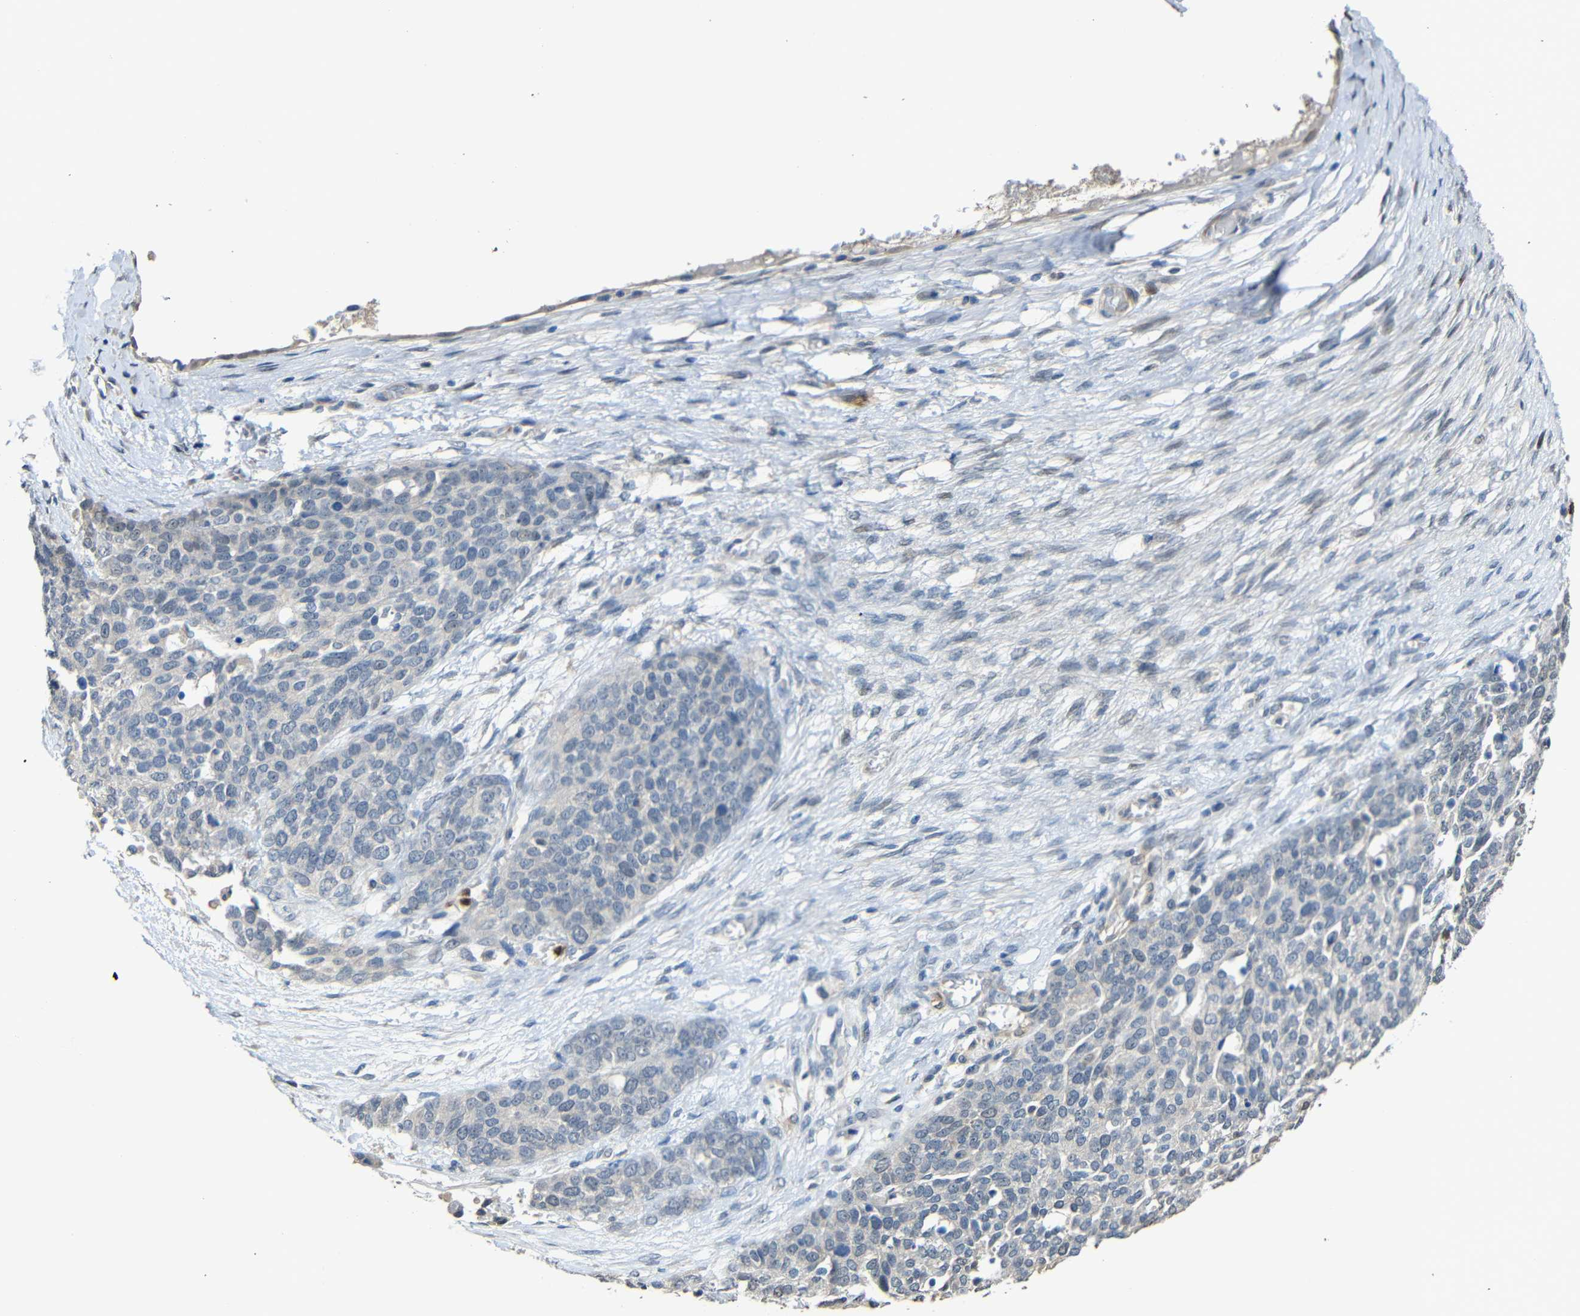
{"staining": {"intensity": "negative", "quantity": "none", "location": "none"}, "tissue": "ovarian cancer", "cell_type": "Tumor cells", "image_type": "cancer", "snomed": [{"axis": "morphology", "description": "Cystadenocarcinoma, serous, NOS"}, {"axis": "topography", "description": "Ovary"}], "caption": "Tumor cells show no significant positivity in ovarian serous cystadenocarcinoma.", "gene": "STBD1", "patient": {"sex": "female", "age": 44}}